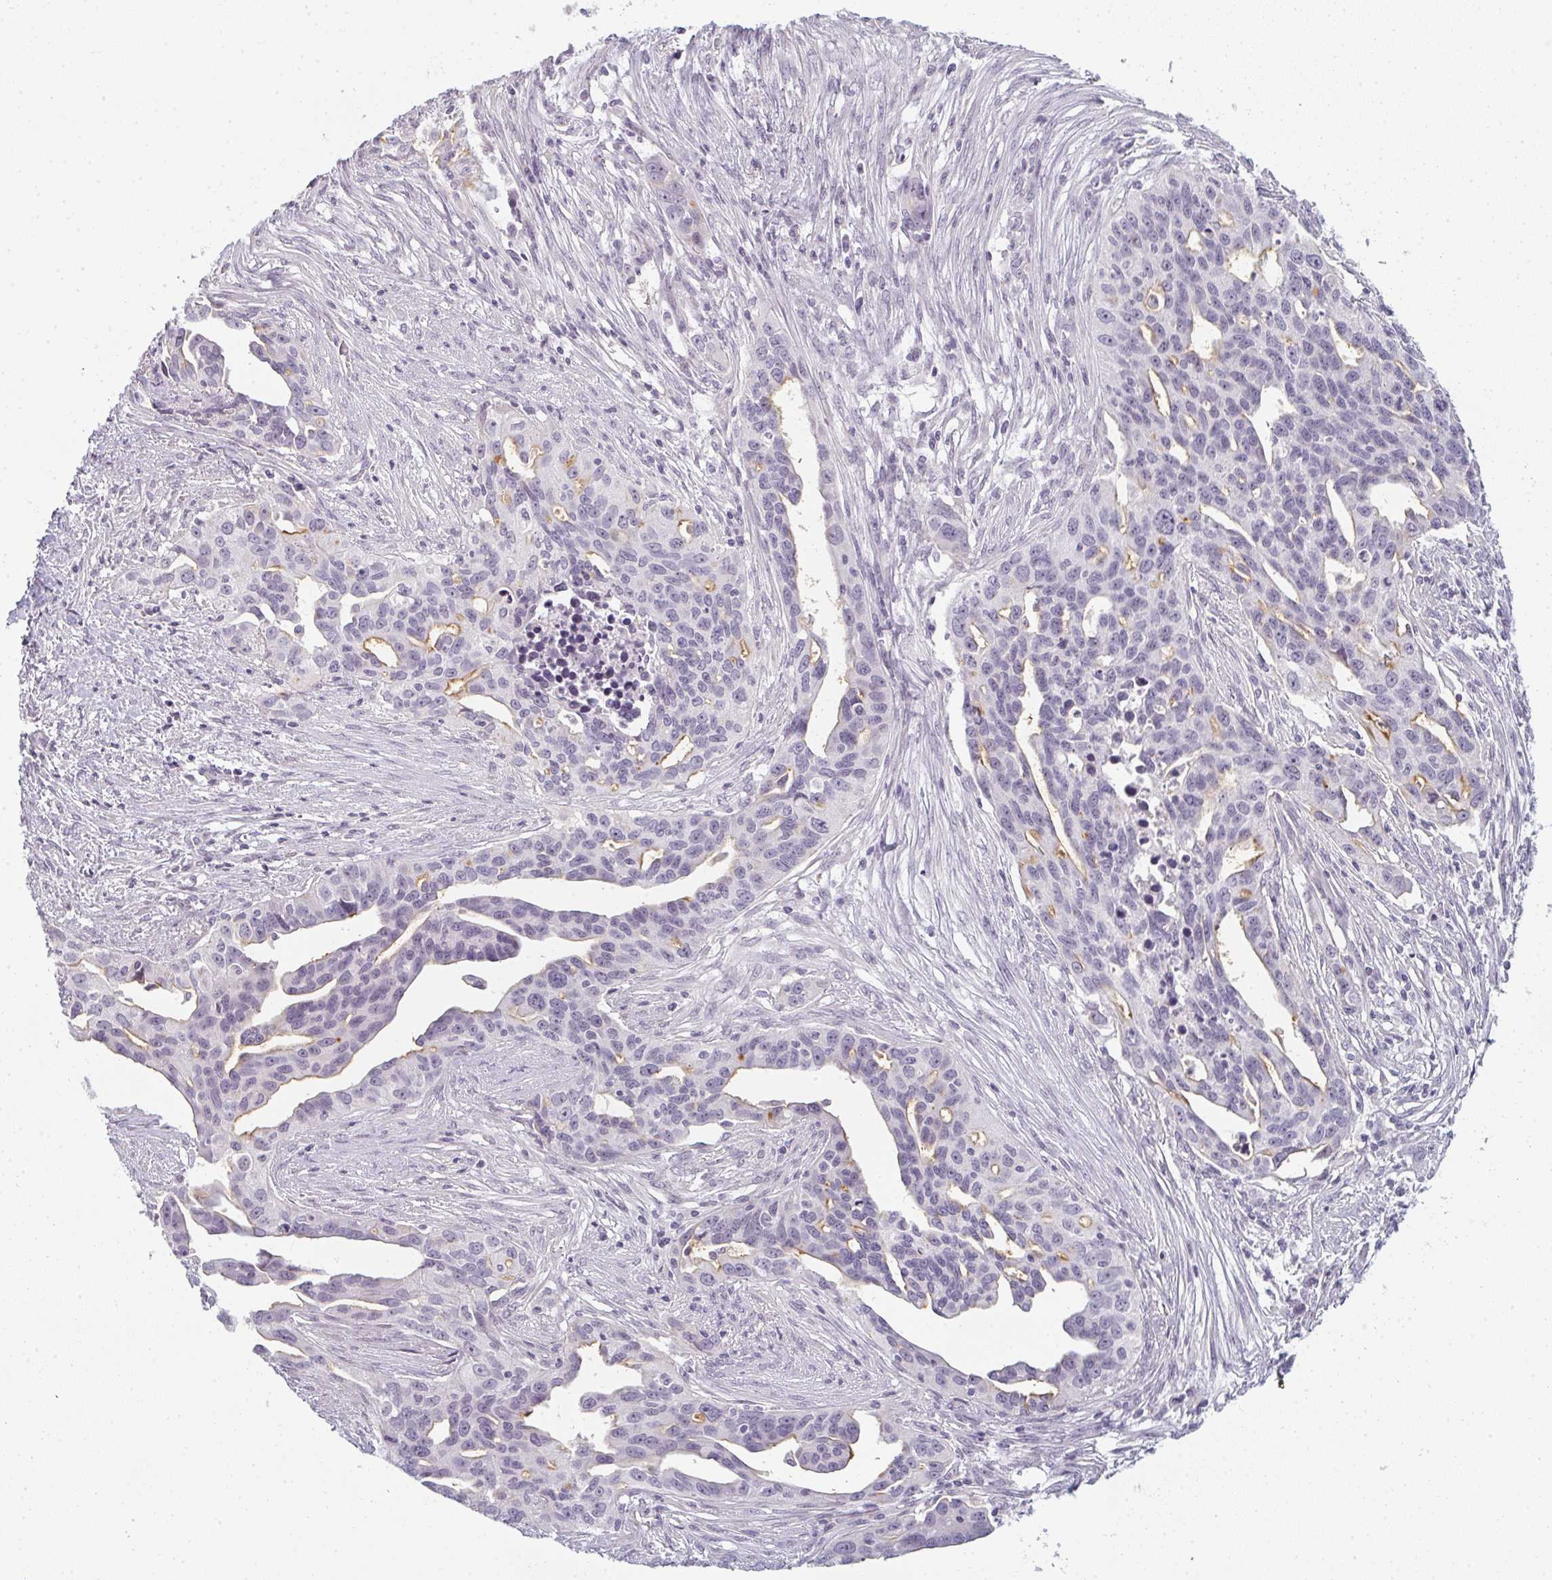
{"staining": {"intensity": "moderate", "quantity": "<25%", "location": "cytoplasmic/membranous"}, "tissue": "ovarian cancer", "cell_type": "Tumor cells", "image_type": "cancer", "snomed": [{"axis": "morphology", "description": "Carcinoma, endometroid"}, {"axis": "morphology", "description": "Cystadenocarcinoma, serous, NOS"}, {"axis": "topography", "description": "Ovary"}], "caption": "Human ovarian cancer stained with a protein marker shows moderate staining in tumor cells.", "gene": "RBBP6", "patient": {"sex": "female", "age": 45}}